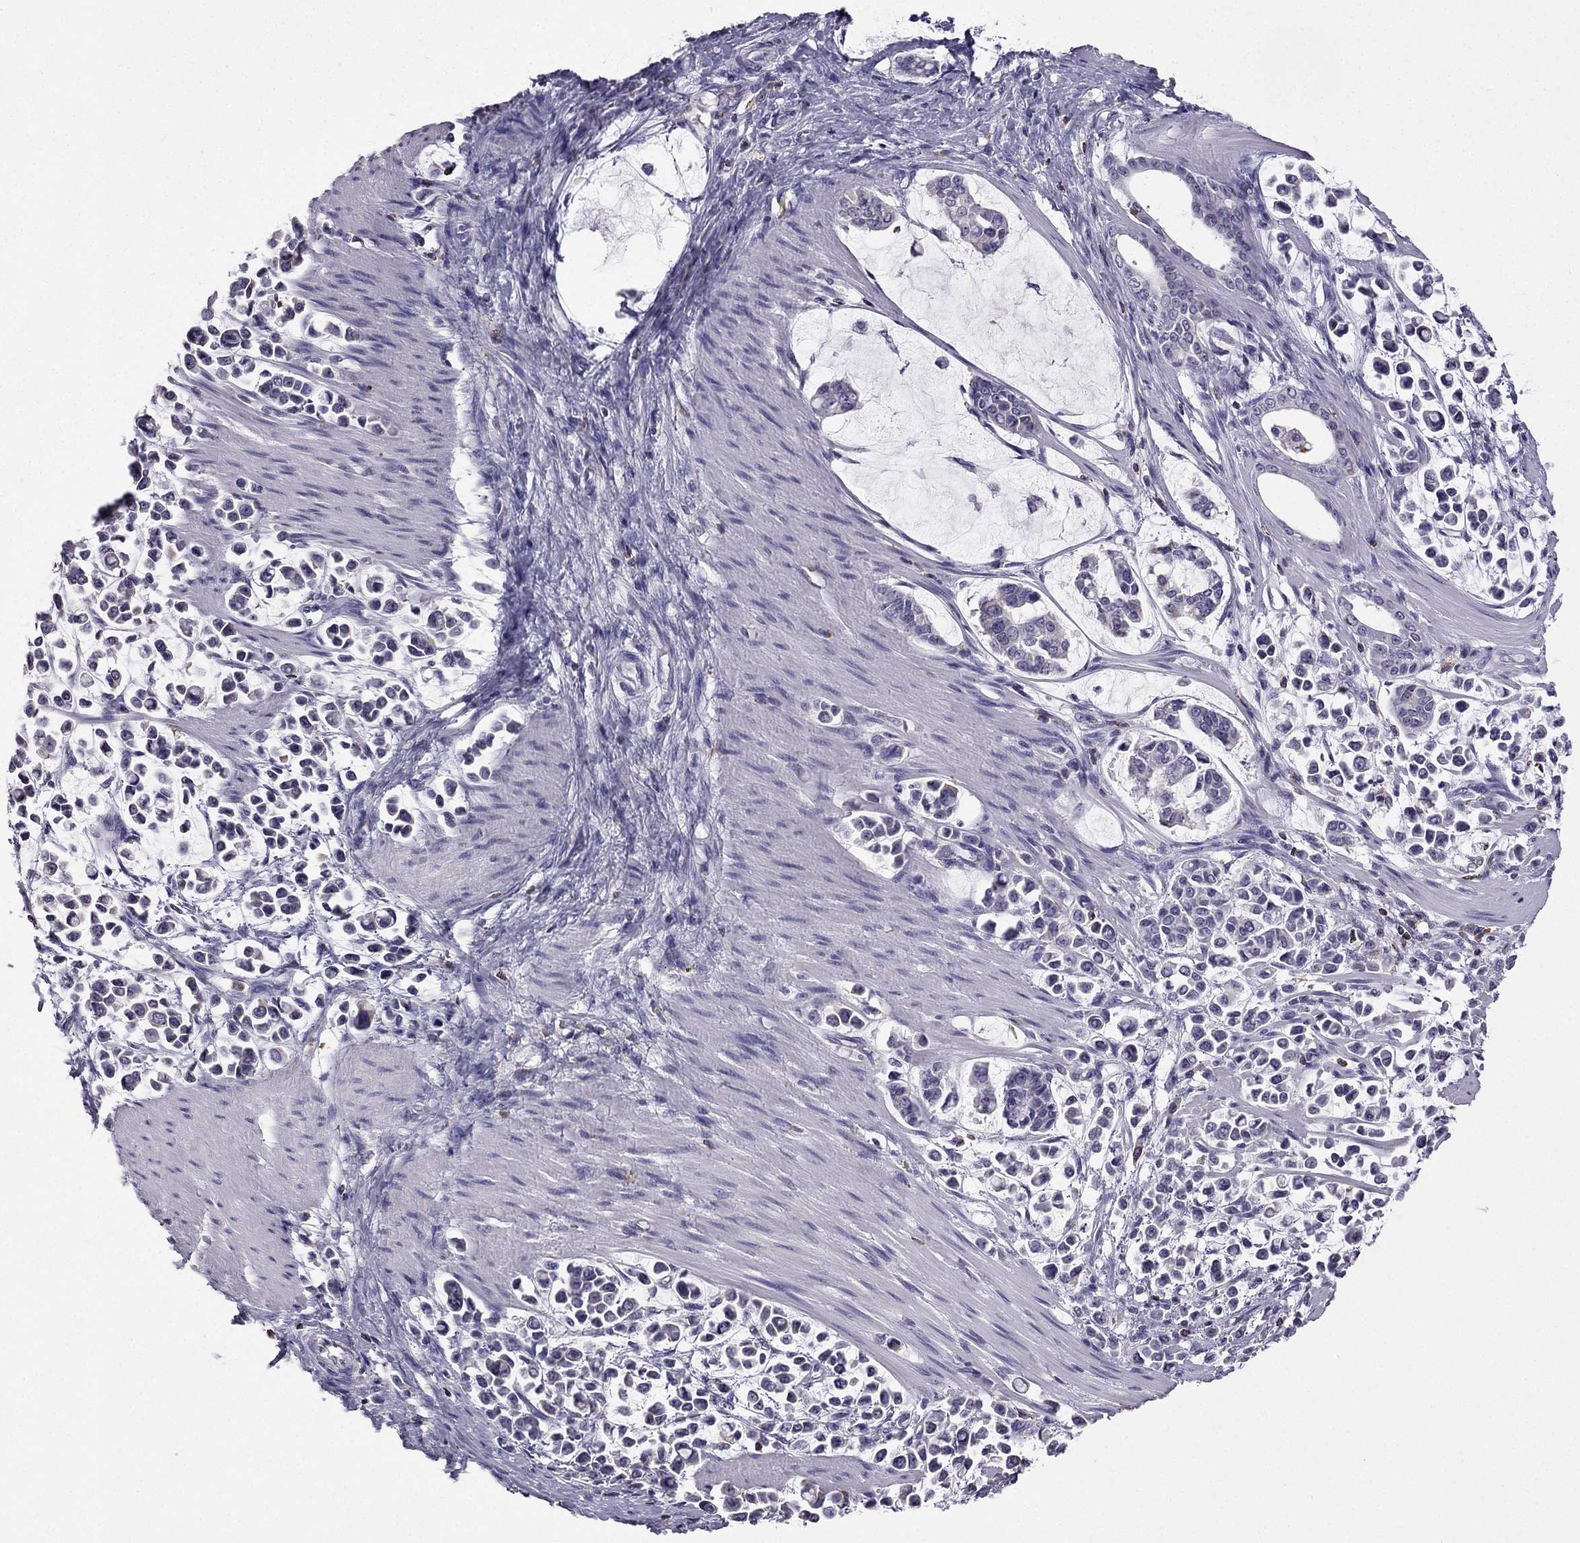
{"staining": {"intensity": "negative", "quantity": "none", "location": "none"}, "tissue": "stomach cancer", "cell_type": "Tumor cells", "image_type": "cancer", "snomed": [{"axis": "morphology", "description": "Adenocarcinoma, NOS"}, {"axis": "topography", "description": "Stomach"}], "caption": "An image of stomach adenocarcinoma stained for a protein exhibits no brown staining in tumor cells.", "gene": "CCK", "patient": {"sex": "male", "age": 82}}